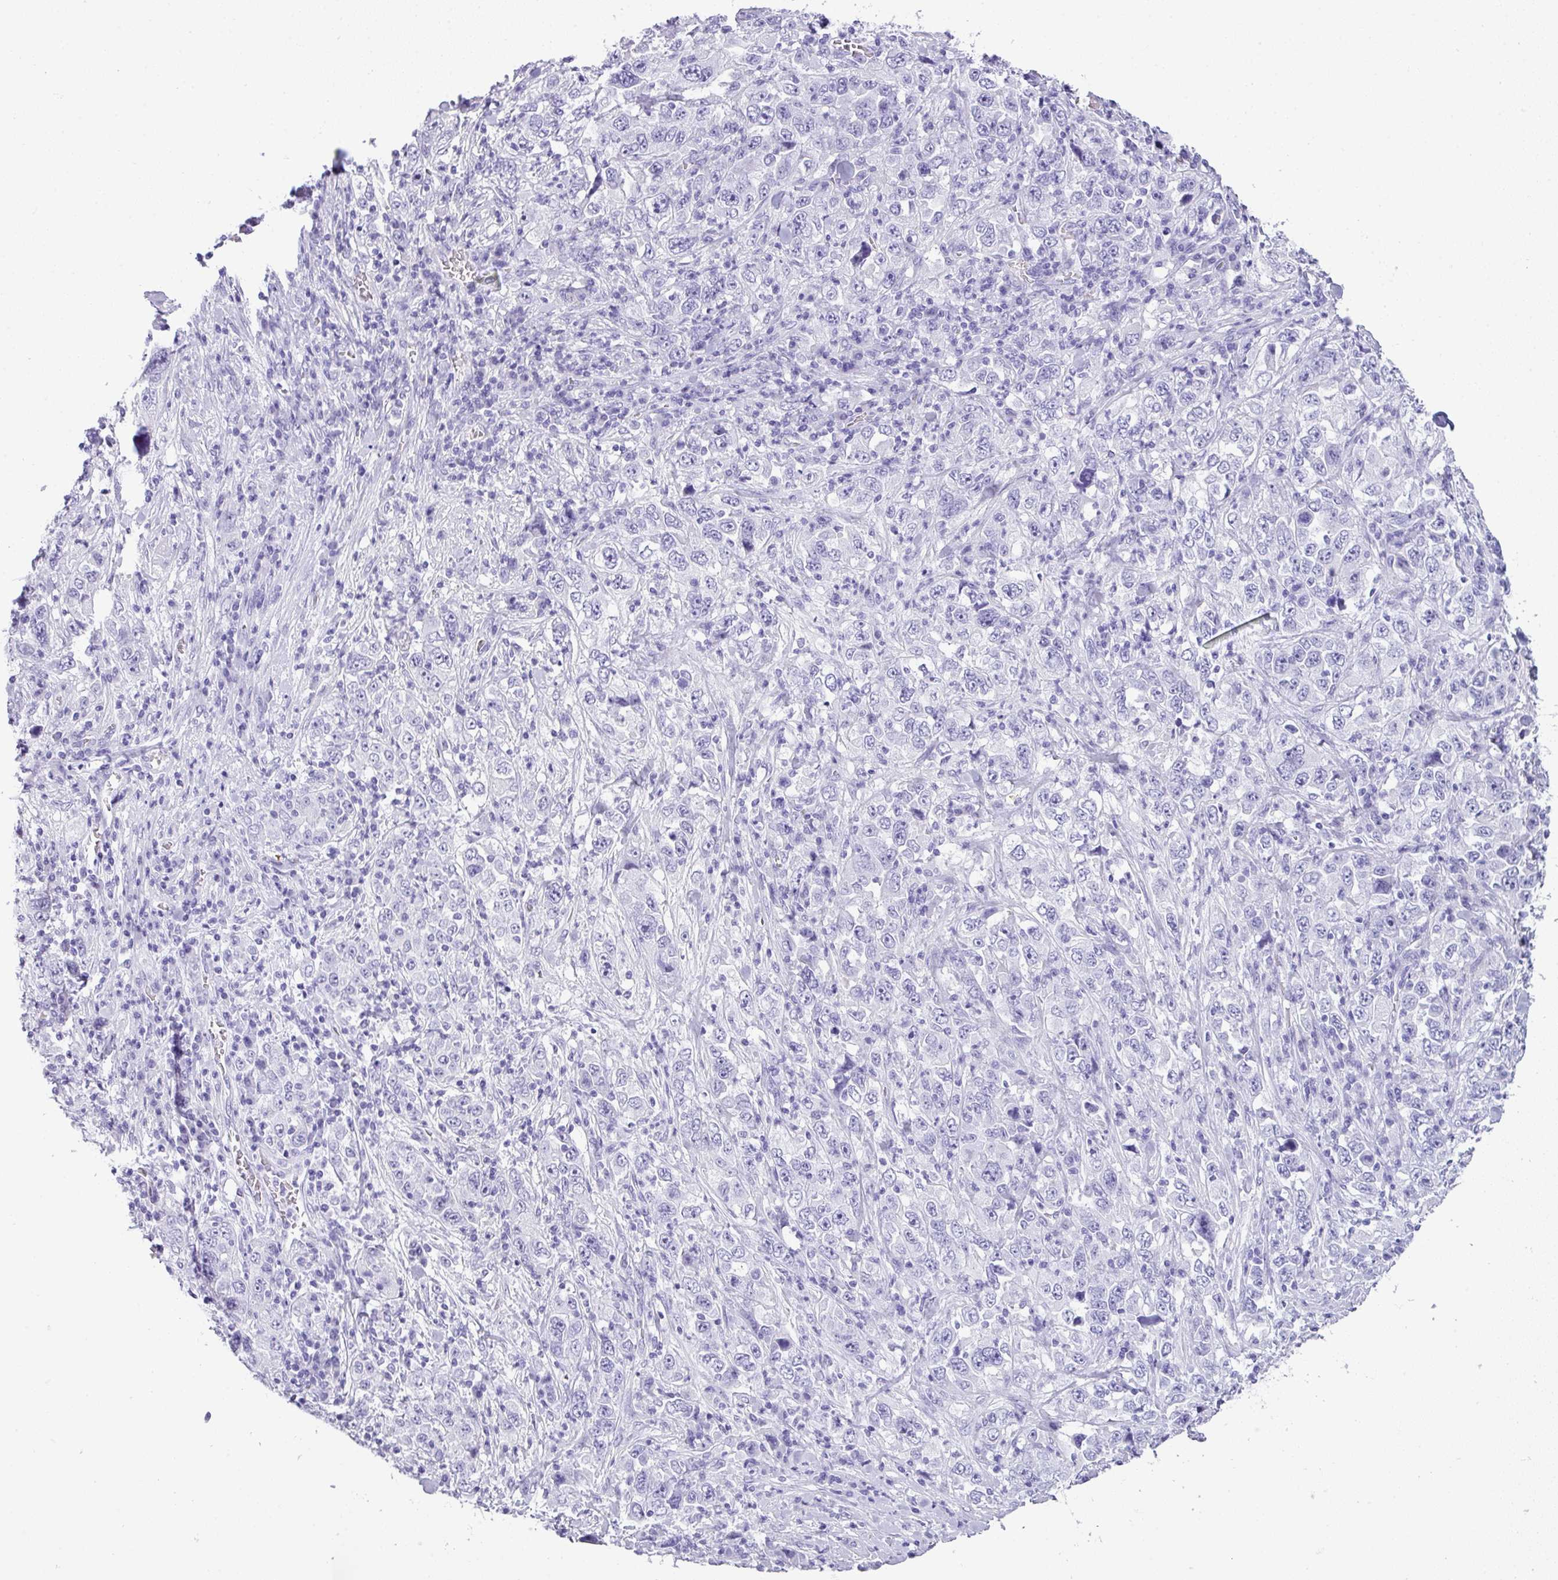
{"staining": {"intensity": "negative", "quantity": "none", "location": "none"}, "tissue": "stomach cancer", "cell_type": "Tumor cells", "image_type": "cancer", "snomed": [{"axis": "morphology", "description": "Normal tissue, NOS"}, {"axis": "morphology", "description": "Adenocarcinoma, NOS"}, {"axis": "topography", "description": "Stomach, upper"}, {"axis": "topography", "description": "Stomach"}], "caption": "This is an immunohistochemistry (IHC) image of stomach adenocarcinoma. There is no positivity in tumor cells.", "gene": "TNP1", "patient": {"sex": "male", "age": 59}}